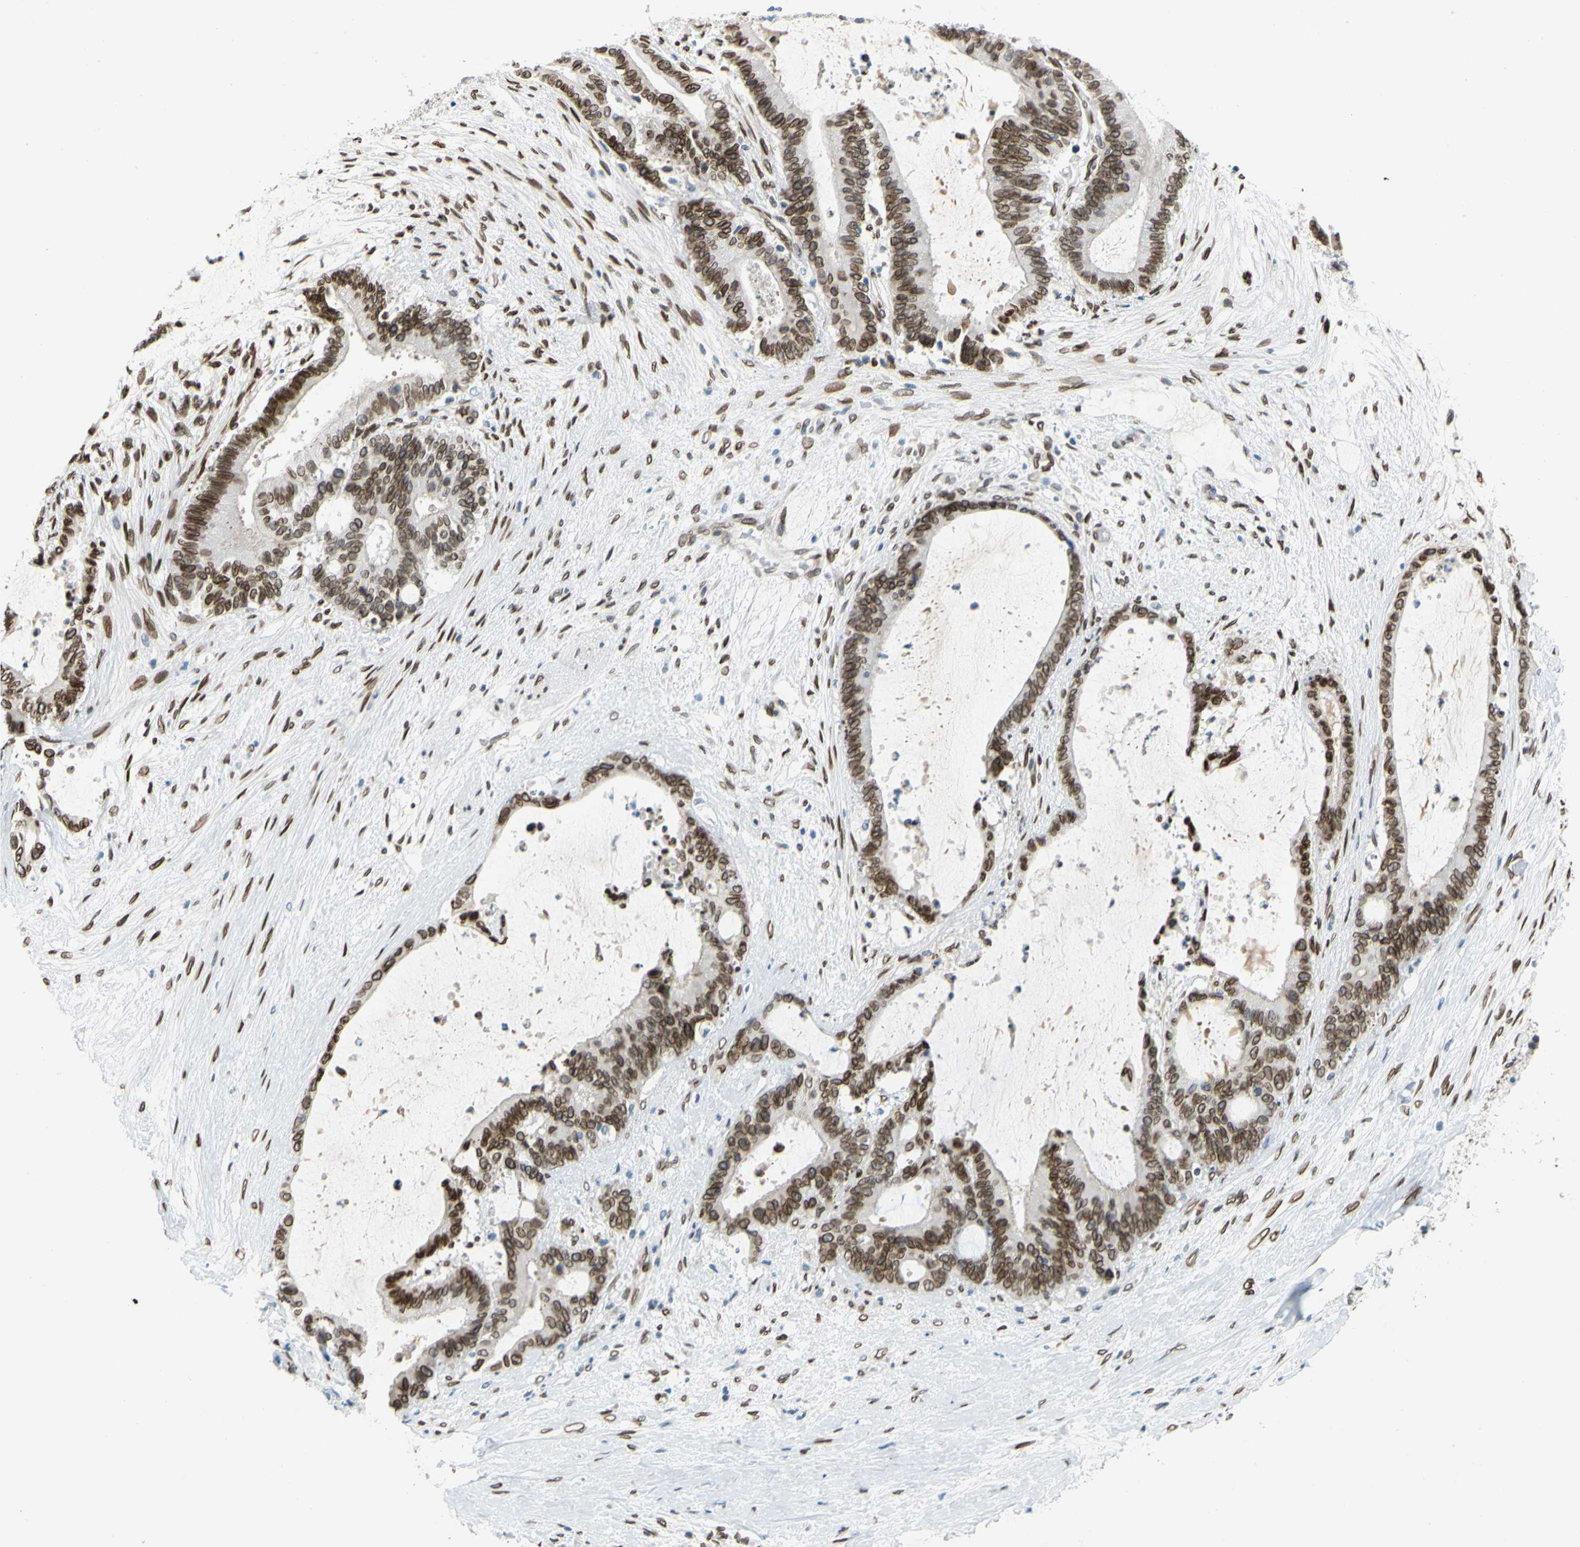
{"staining": {"intensity": "moderate", "quantity": ">75%", "location": "cytoplasmic/membranous,nuclear"}, "tissue": "liver cancer", "cell_type": "Tumor cells", "image_type": "cancer", "snomed": [{"axis": "morphology", "description": "Cholangiocarcinoma"}, {"axis": "topography", "description": "Liver"}], "caption": "Brown immunohistochemical staining in liver cholangiocarcinoma displays moderate cytoplasmic/membranous and nuclear positivity in approximately >75% of tumor cells.", "gene": "SUN1", "patient": {"sex": "female", "age": 73}}